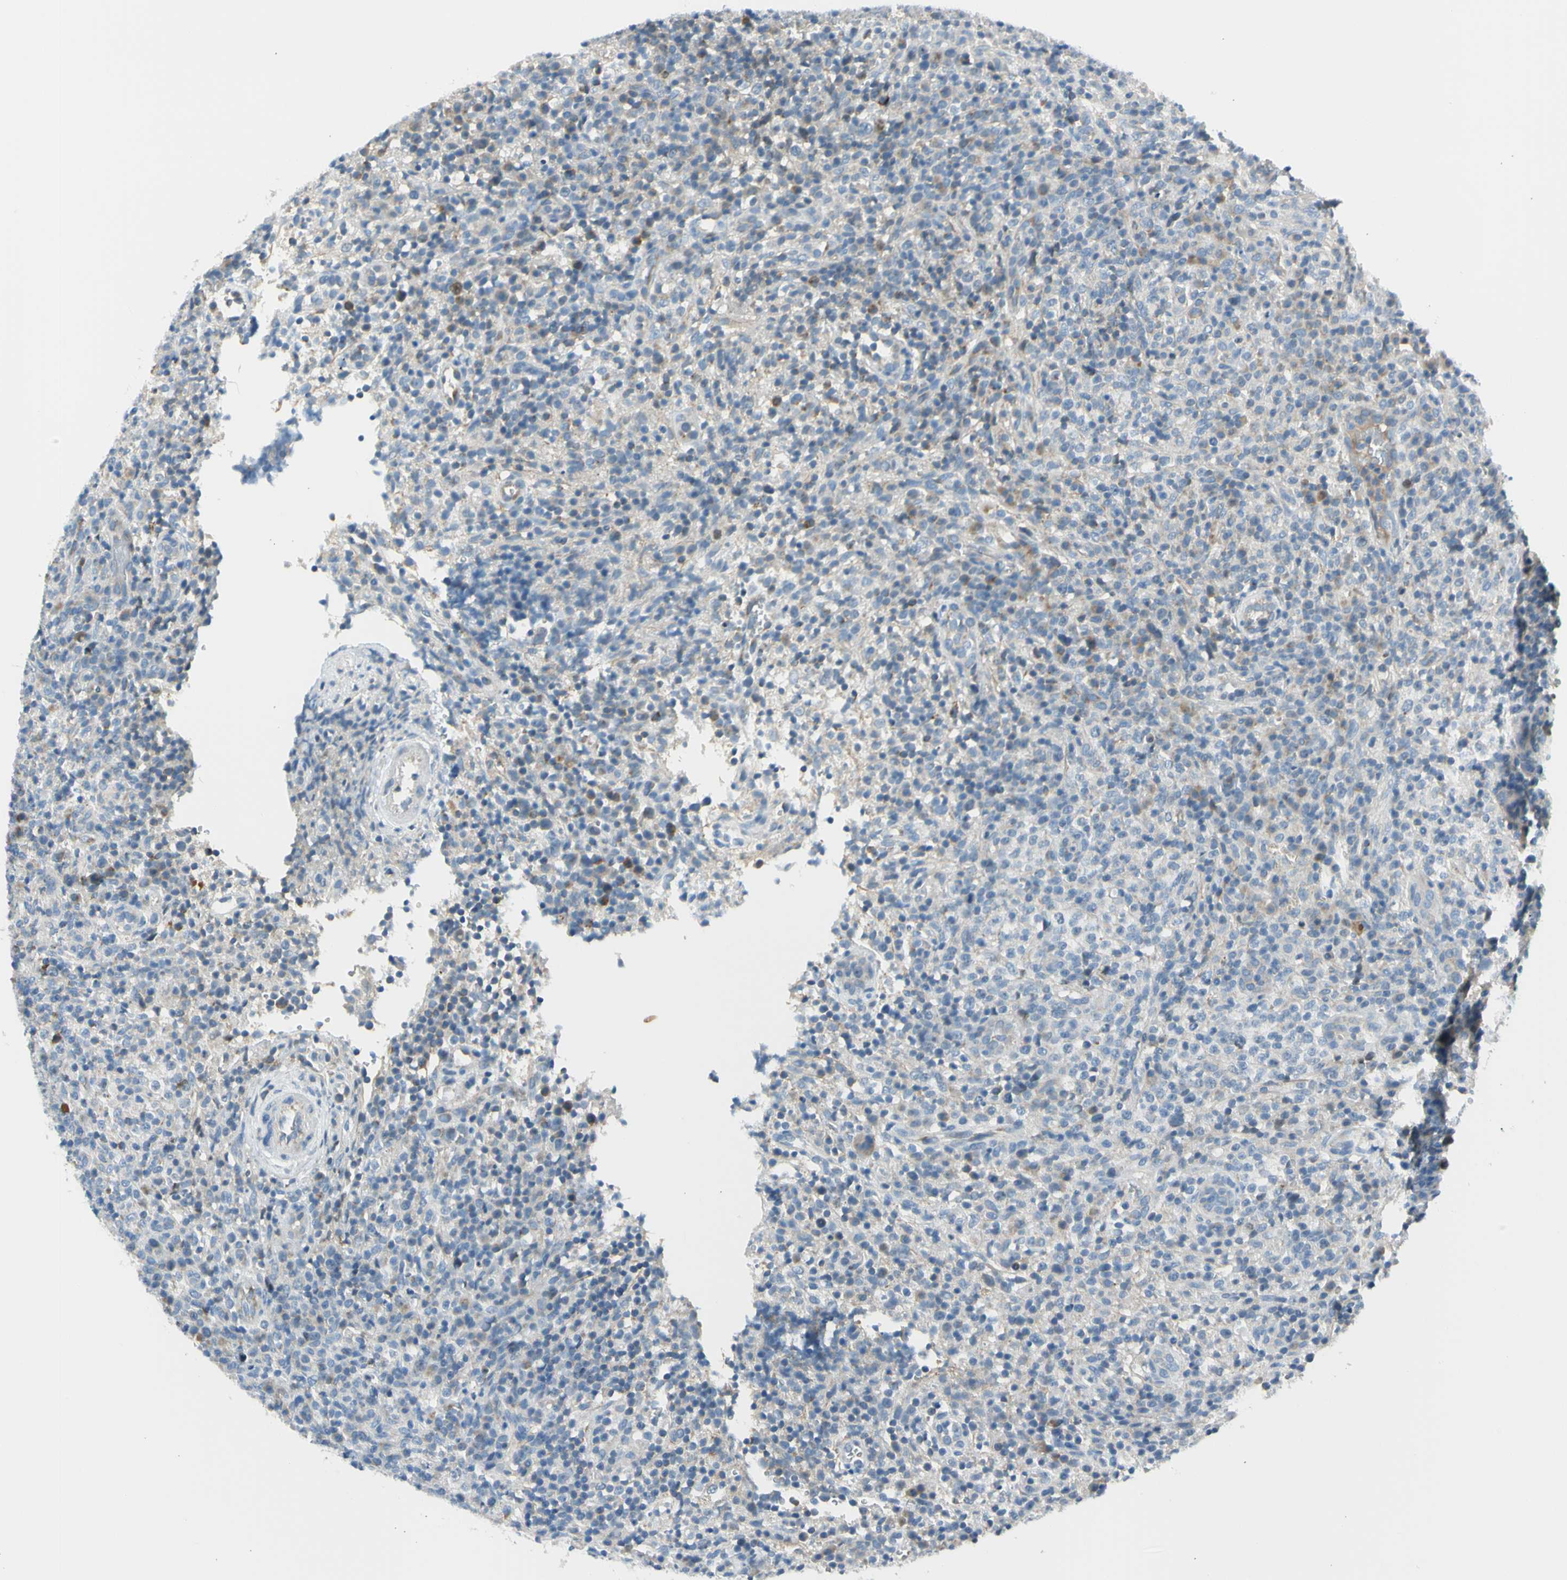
{"staining": {"intensity": "weak", "quantity": ">75%", "location": "cytoplasmic/membranous"}, "tissue": "lymphoma", "cell_type": "Tumor cells", "image_type": "cancer", "snomed": [{"axis": "morphology", "description": "Malignant lymphoma, non-Hodgkin's type, High grade"}, {"axis": "topography", "description": "Lymph node"}], "caption": "Human lymphoma stained for a protein (brown) reveals weak cytoplasmic/membranous positive staining in approximately >75% of tumor cells.", "gene": "NPHP3", "patient": {"sex": "female", "age": 76}}